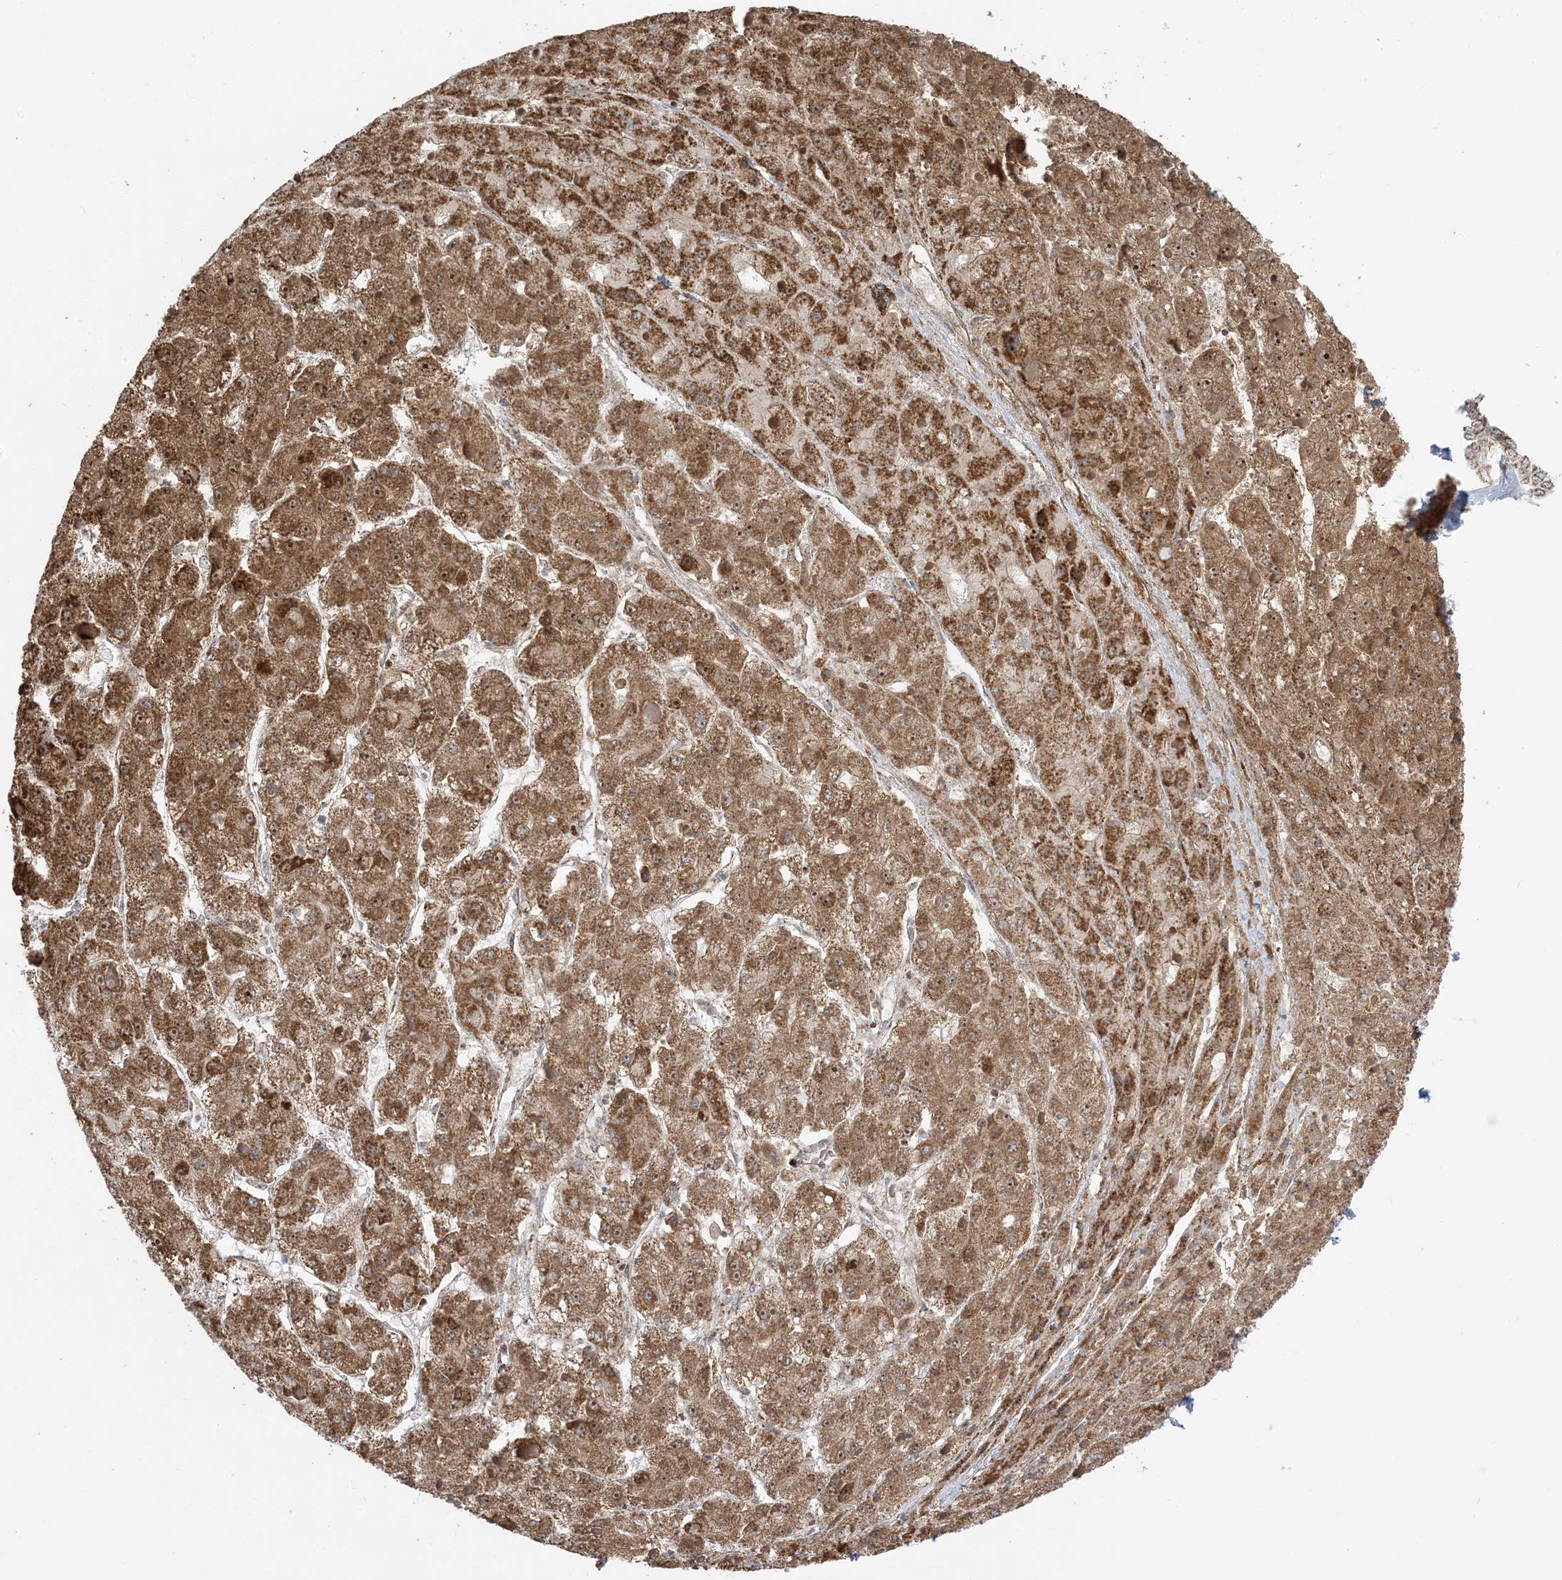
{"staining": {"intensity": "moderate", "quantity": ">75%", "location": "cytoplasmic/membranous,nuclear"}, "tissue": "liver cancer", "cell_type": "Tumor cells", "image_type": "cancer", "snomed": [{"axis": "morphology", "description": "Carcinoma, Hepatocellular, NOS"}, {"axis": "topography", "description": "Liver"}], "caption": "Liver hepatocellular carcinoma stained with DAB (3,3'-diaminobenzidine) immunohistochemistry exhibits medium levels of moderate cytoplasmic/membranous and nuclear expression in approximately >75% of tumor cells.", "gene": "MAPKBP1", "patient": {"sex": "female", "age": 73}}